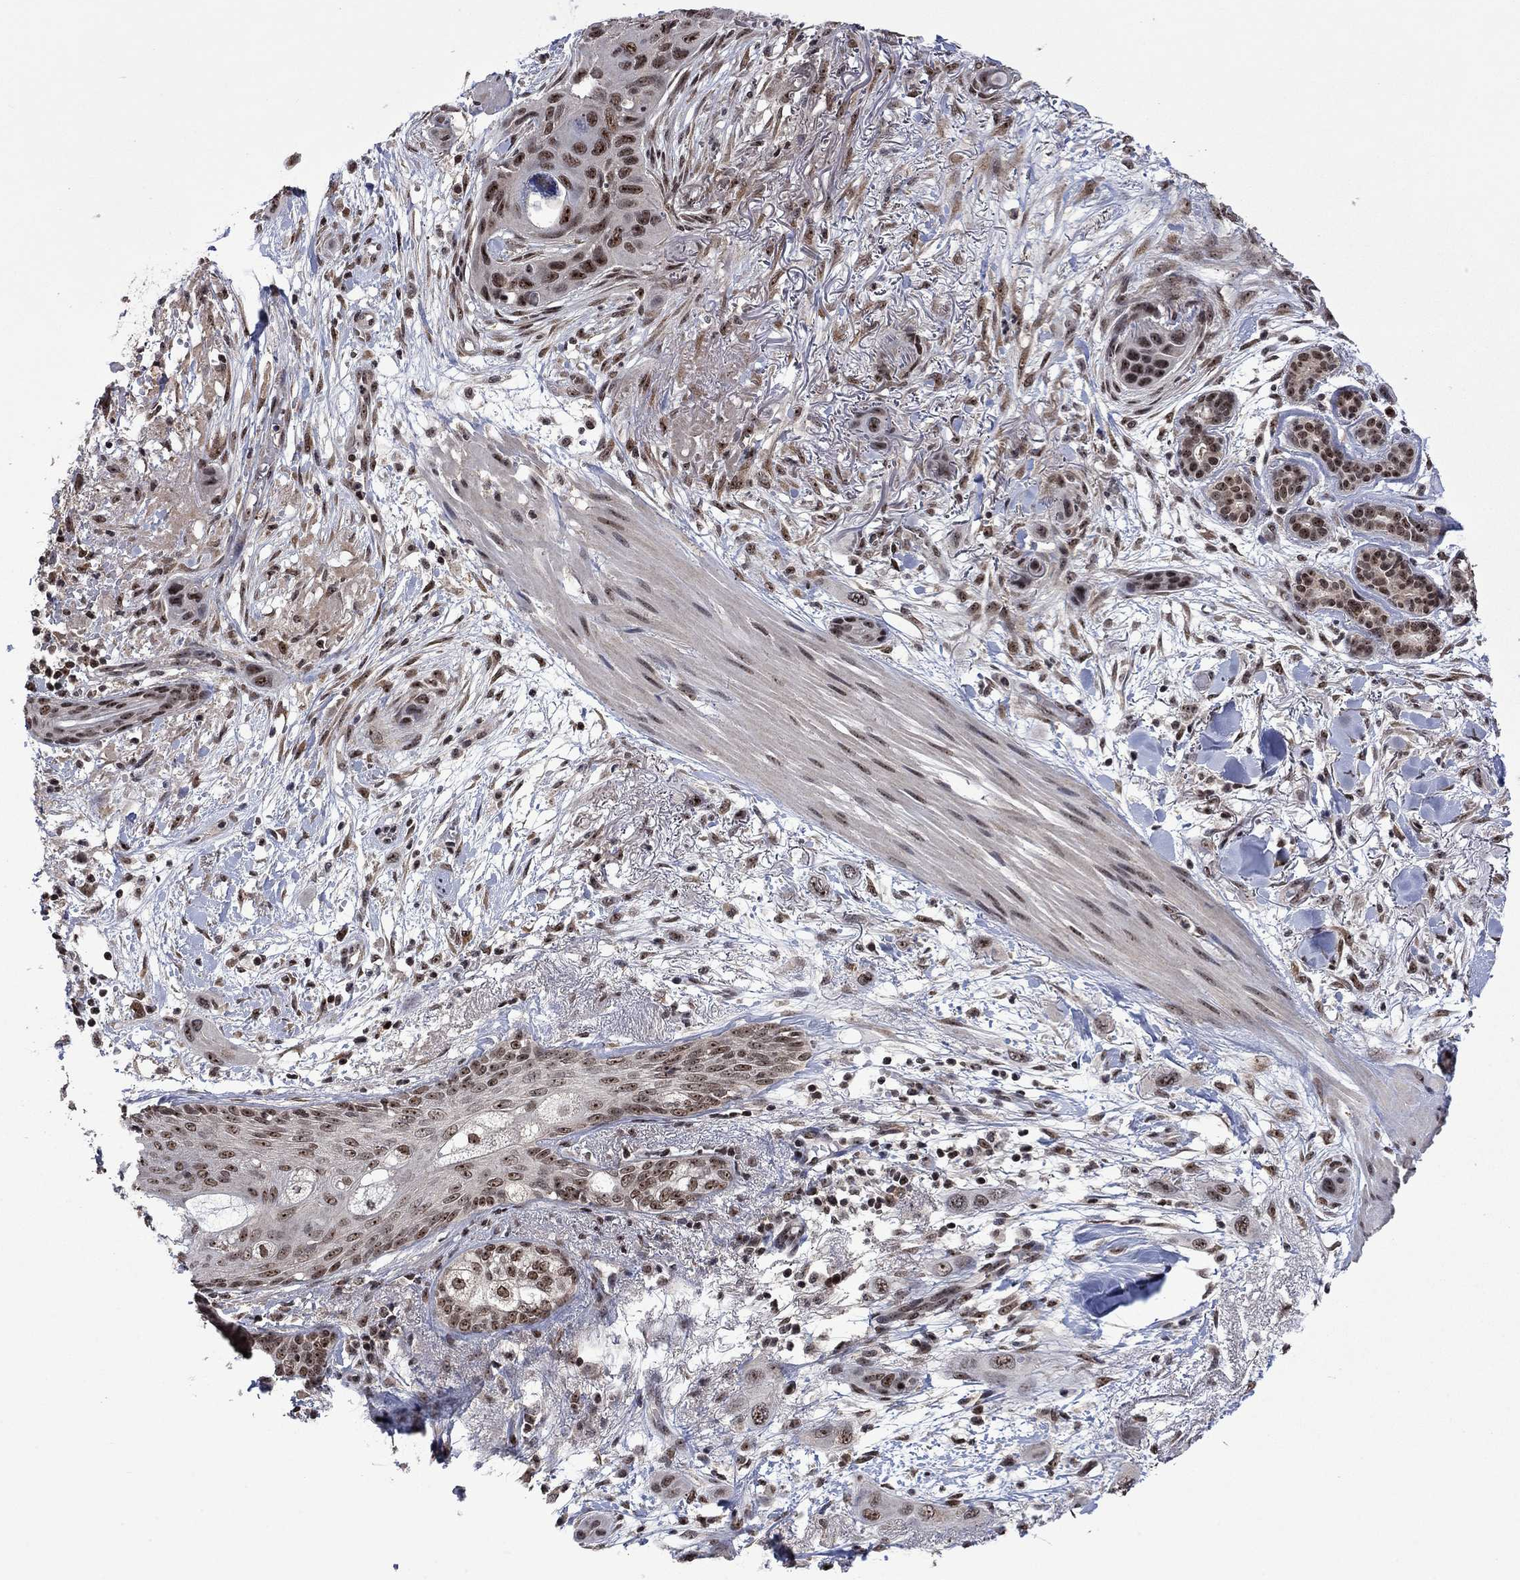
{"staining": {"intensity": "strong", "quantity": "25%-75%", "location": "nuclear"}, "tissue": "skin cancer", "cell_type": "Tumor cells", "image_type": "cancer", "snomed": [{"axis": "morphology", "description": "Squamous cell carcinoma, NOS"}, {"axis": "topography", "description": "Skin"}], "caption": "Protein staining of skin squamous cell carcinoma tissue demonstrates strong nuclear staining in about 25%-75% of tumor cells. (Stains: DAB in brown, nuclei in blue, Microscopy: brightfield microscopy at high magnification).", "gene": "FBL", "patient": {"sex": "male", "age": 79}}